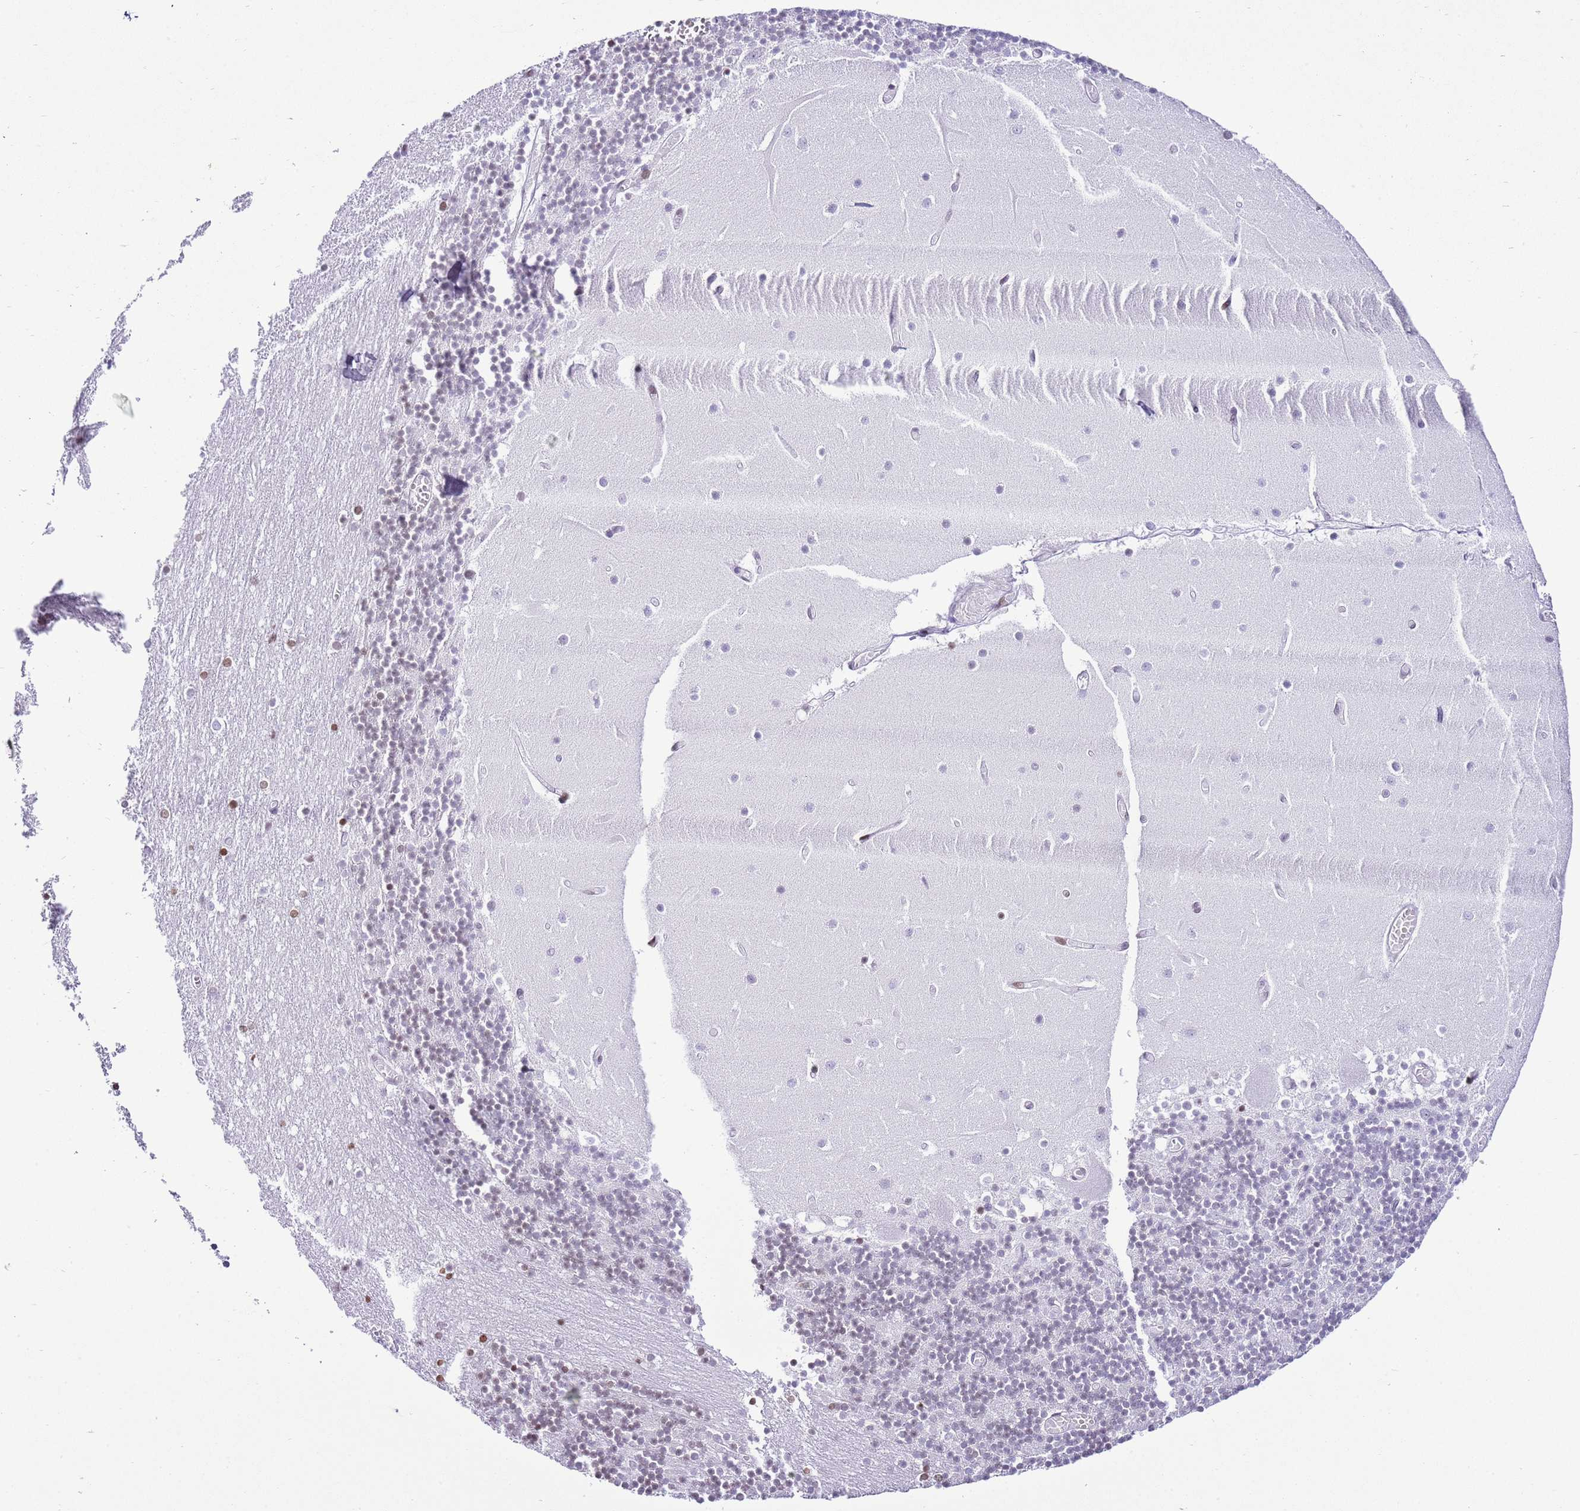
{"staining": {"intensity": "moderate", "quantity": "<25%", "location": "nuclear"}, "tissue": "cerebellum", "cell_type": "Cells in granular layer", "image_type": "normal", "snomed": [{"axis": "morphology", "description": "Normal tissue, NOS"}, {"axis": "topography", "description": "Cerebellum"}], "caption": "Cells in granular layer display low levels of moderate nuclear expression in about <25% of cells in unremarkable human cerebellum.", "gene": "PRR15", "patient": {"sex": "female", "age": 28}}